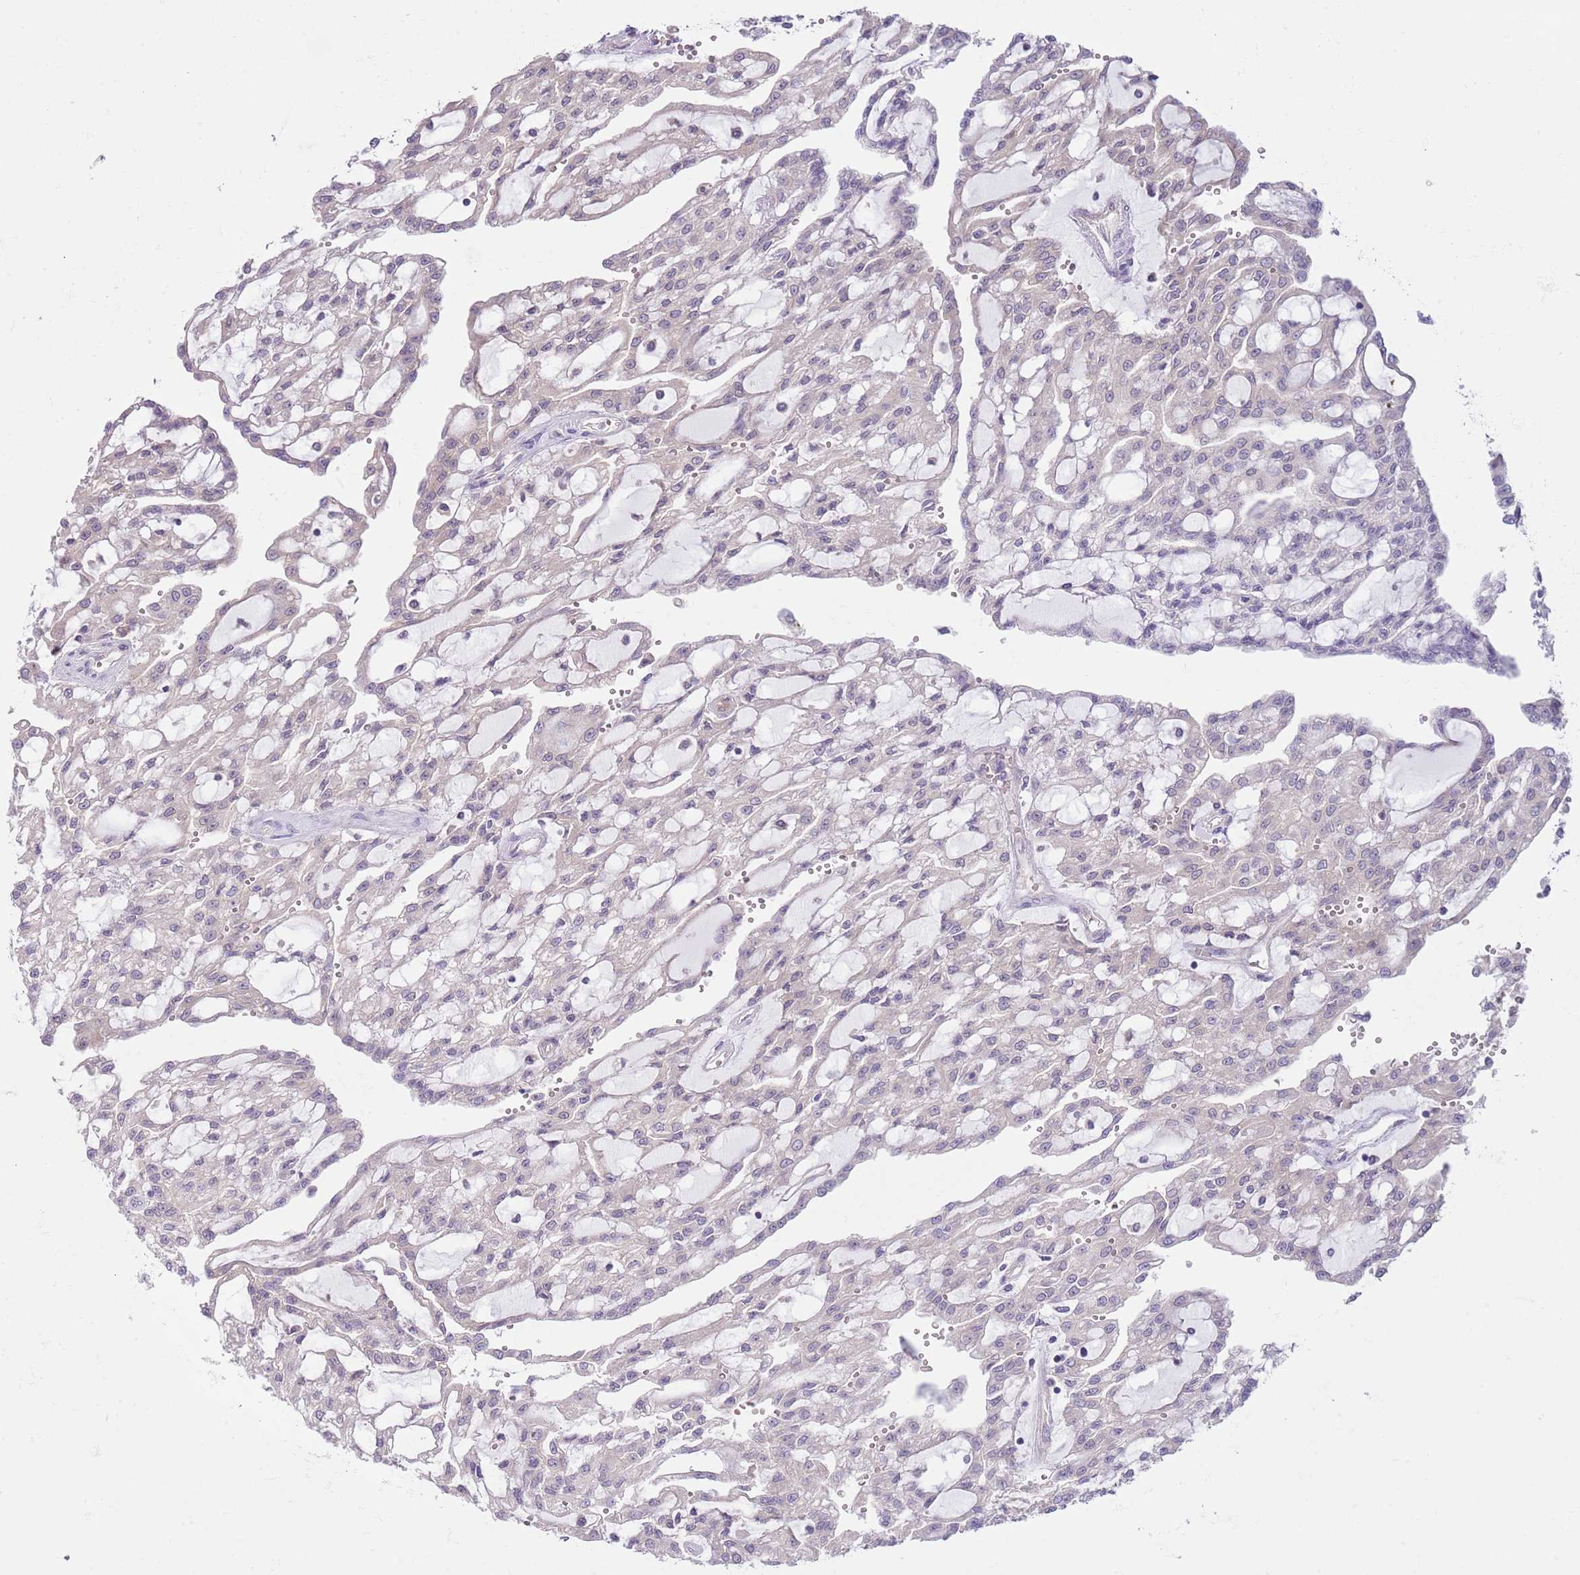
{"staining": {"intensity": "negative", "quantity": "none", "location": "none"}, "tissue": "renal cancer", "cell_type": "Tumor cells", "image_type": "cancer", "snomed": [{"axis": "morphology", "description": "Adenocarcinoma, NOS"}, {"axis": "topography", "description": "Kidney"}], "caption": "IHC of renal cancer (adenocarcinoma) displays no expression in tumor cells.", "gene": "COPE", "patient": {"sex": "male", "age": 63}}